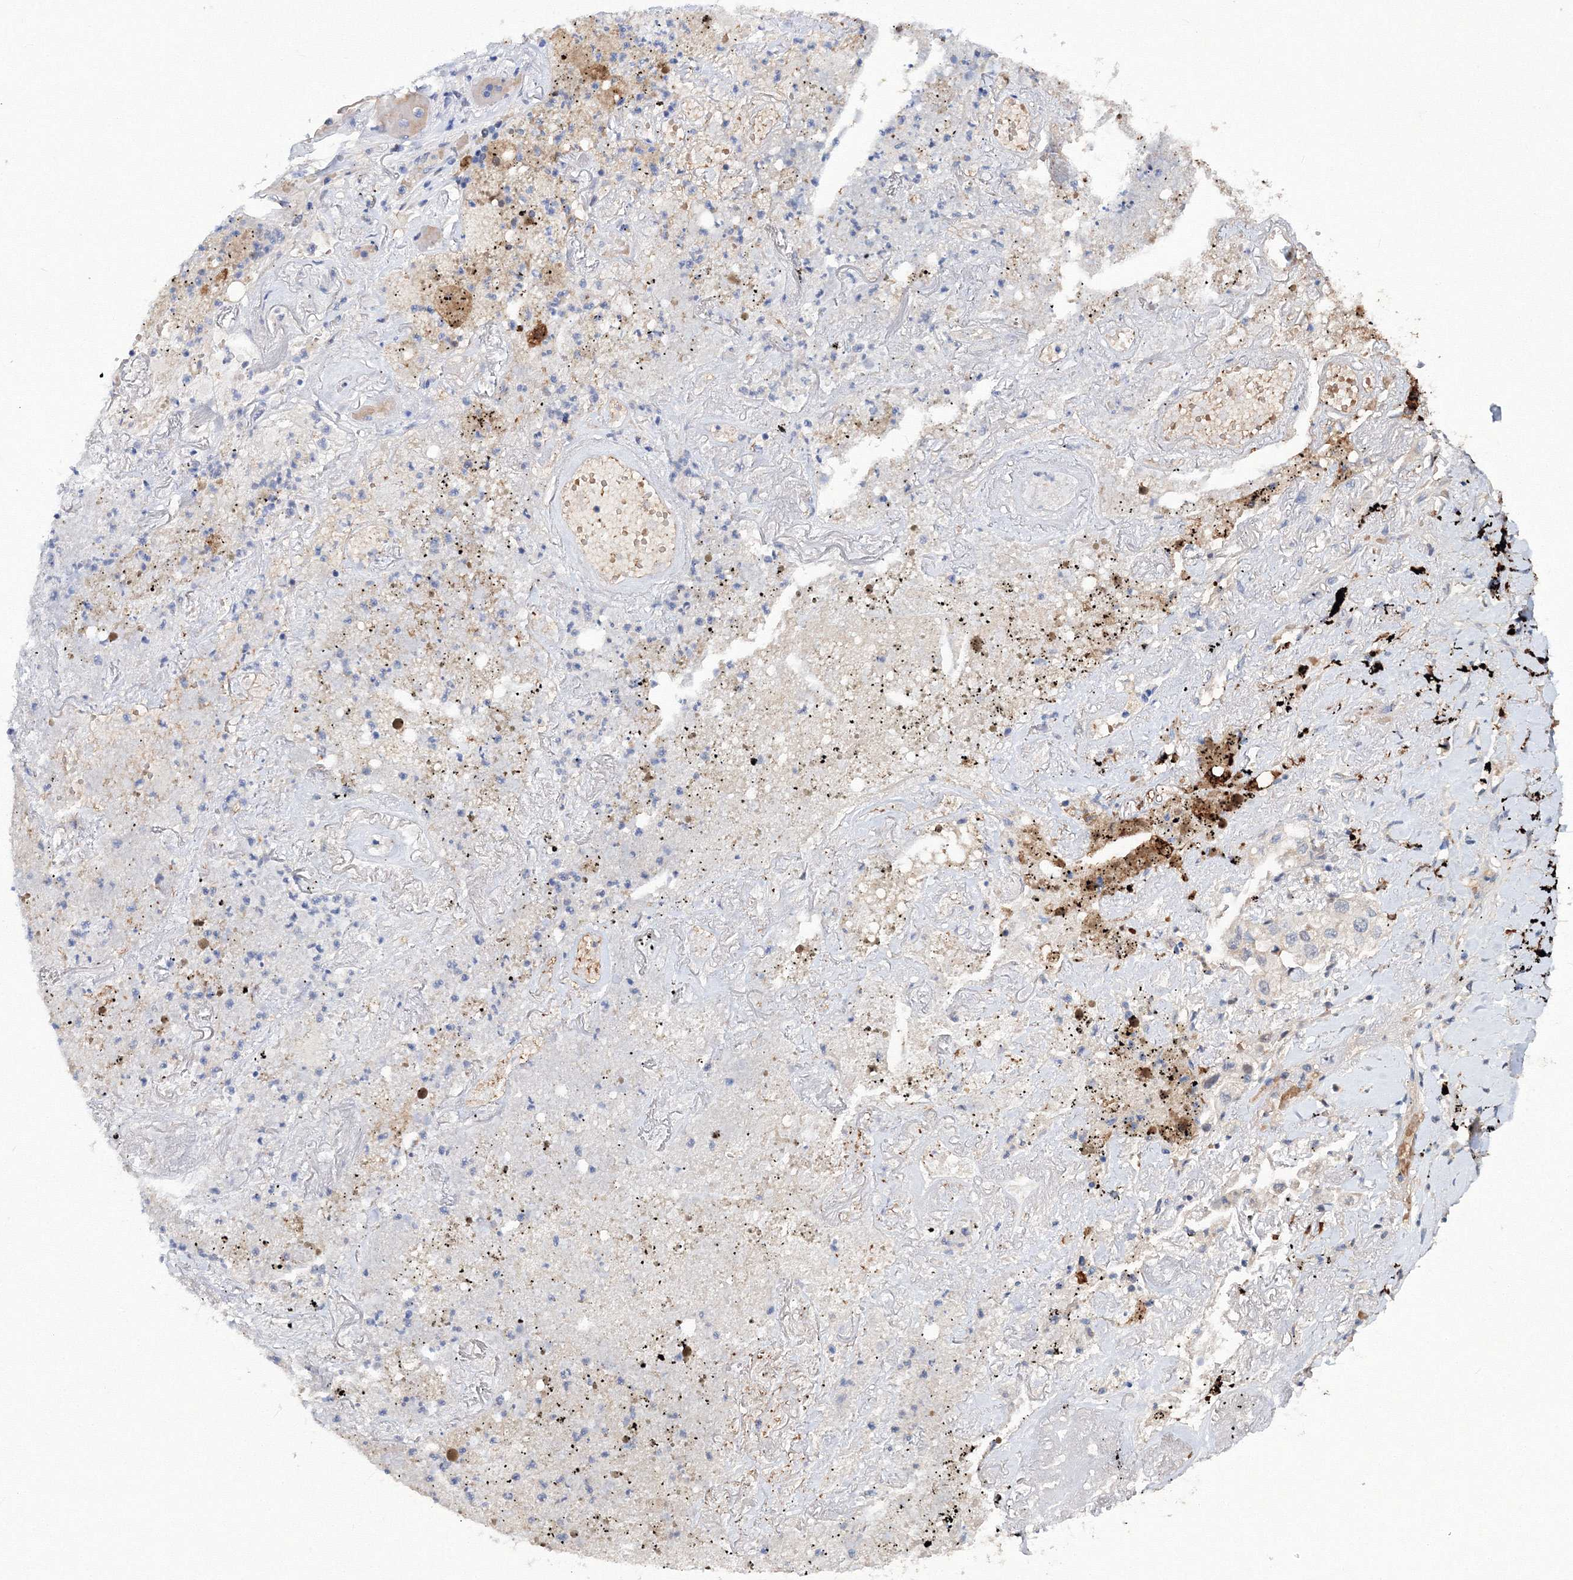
{"staining": {"intensity": "negative", "quantity": "none", "location": "none"}, "tissue": "lung cancer", "cell_type": "Tumor cells", "image_type": "cancer", "snomed": [{"axis": "morphology", "description": "Adenocarcinoma, NOS"}, {"axis": "topography", "description": "Lung"}], "caption": "Human adenocarcinoma (lung) stained for a protein using immunohistochemistry demonstrates no expression in tumor cells.", "gene": "C11orf52", "patient": {"sex": "male", "age": 63}}